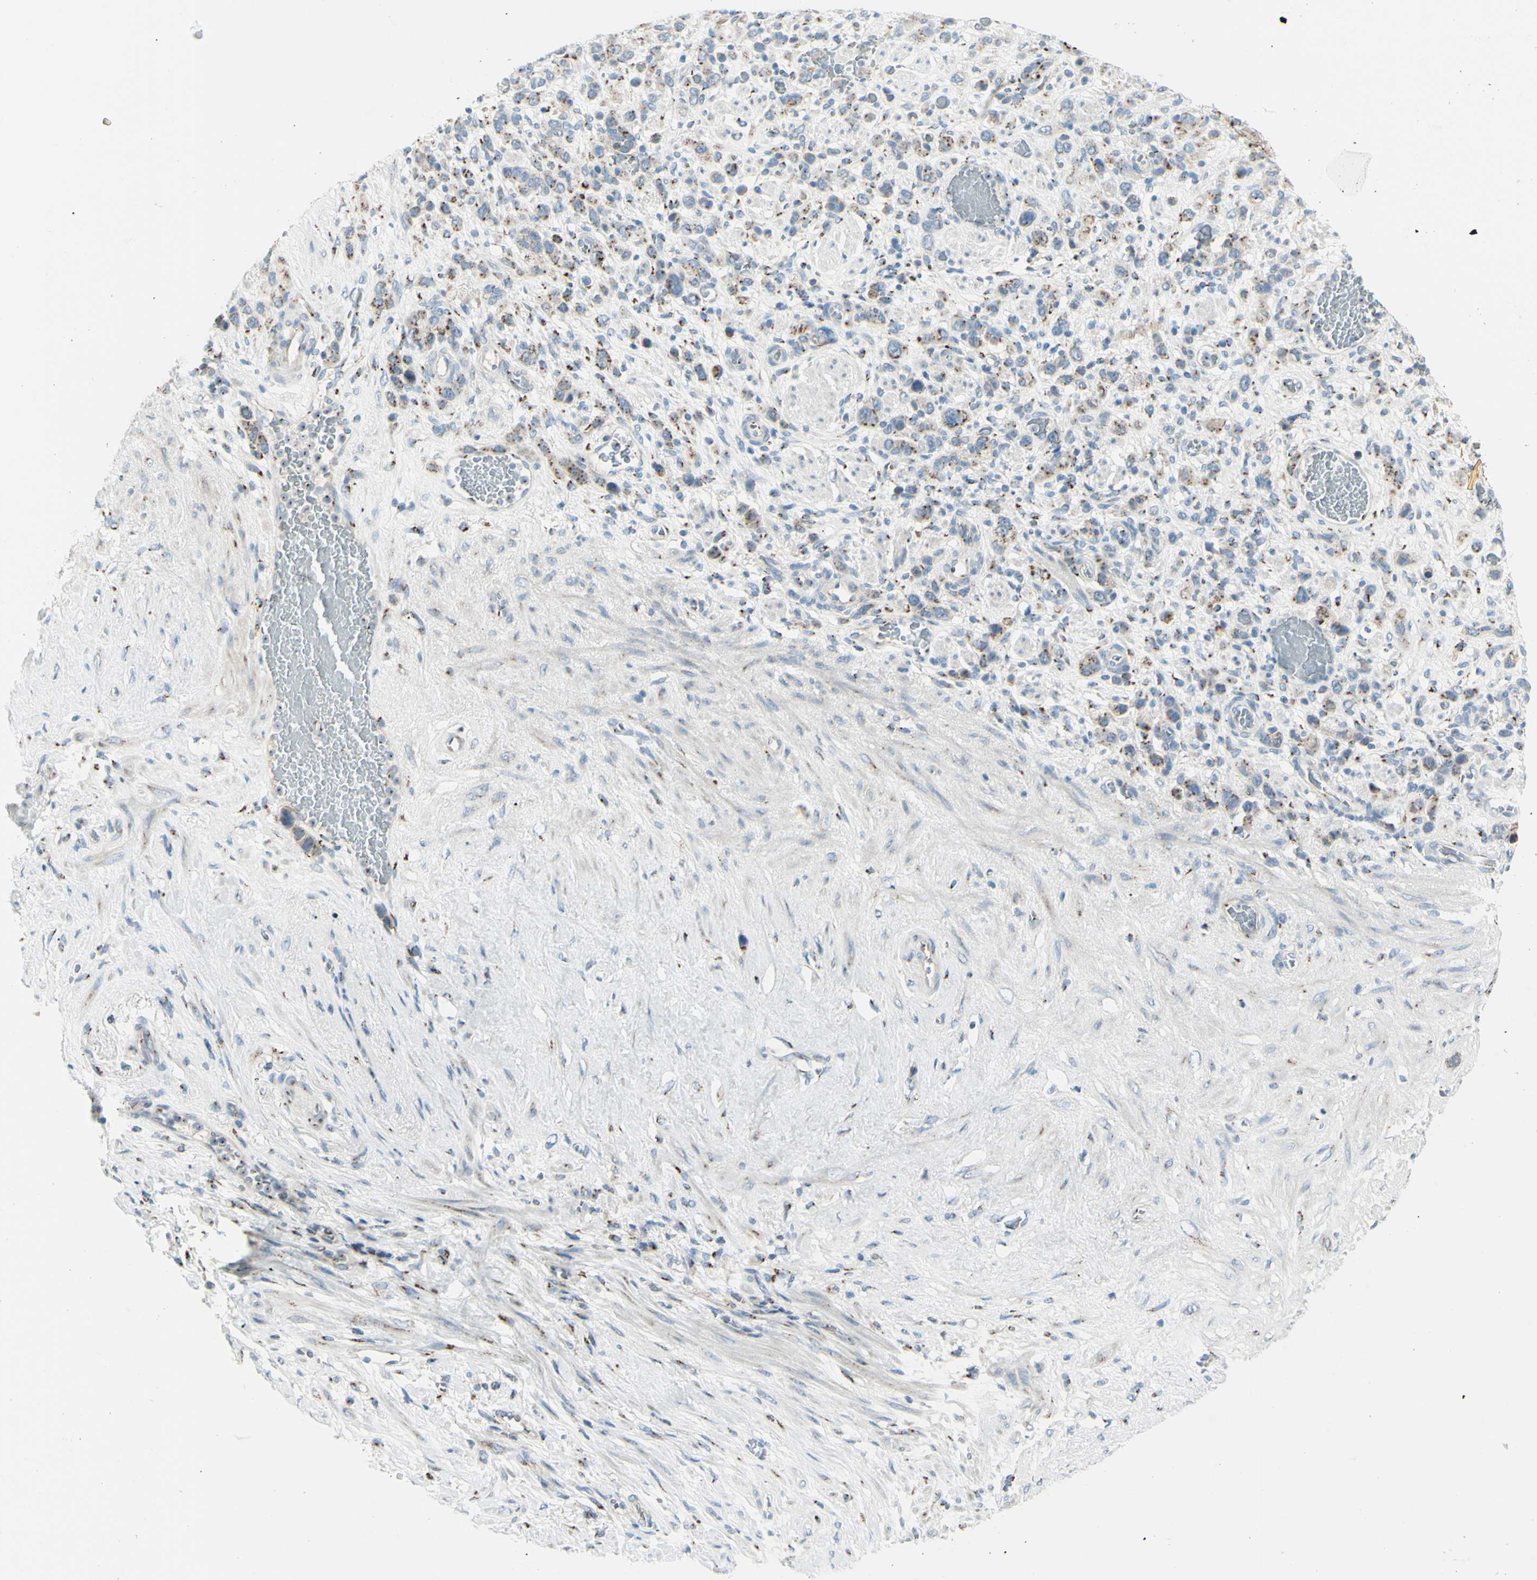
{"staining": {"intensity": "moderate", "quantity": "25%-75%", "location": "cytoplasmic/membranous"}, "tissue": "stomach cancer", "cell_type": "Tumor cells", "image_type": "cancer", "snomed": [{"axis": "morphology", "description": "Adenocarcinoma, NOS"}, {"axis": "morphology", "description": "Adenocarcinoma, High grade"}, {"axis": "topography", "description": "Stomach, upper"}, {"axis": "topography", "description": "Stomach, lower"}], "caption": "DAB (3,3'-diaminobenzidine) immunohistochemical staining of stomach adenocarcinoma (high-grade) demonstrates moderate cytoplasmic/membranous protein expression in about 25%-75% of tumor cells.", "gene": "B4GALT1", "patient": {"sex": "female", "age": 65}}